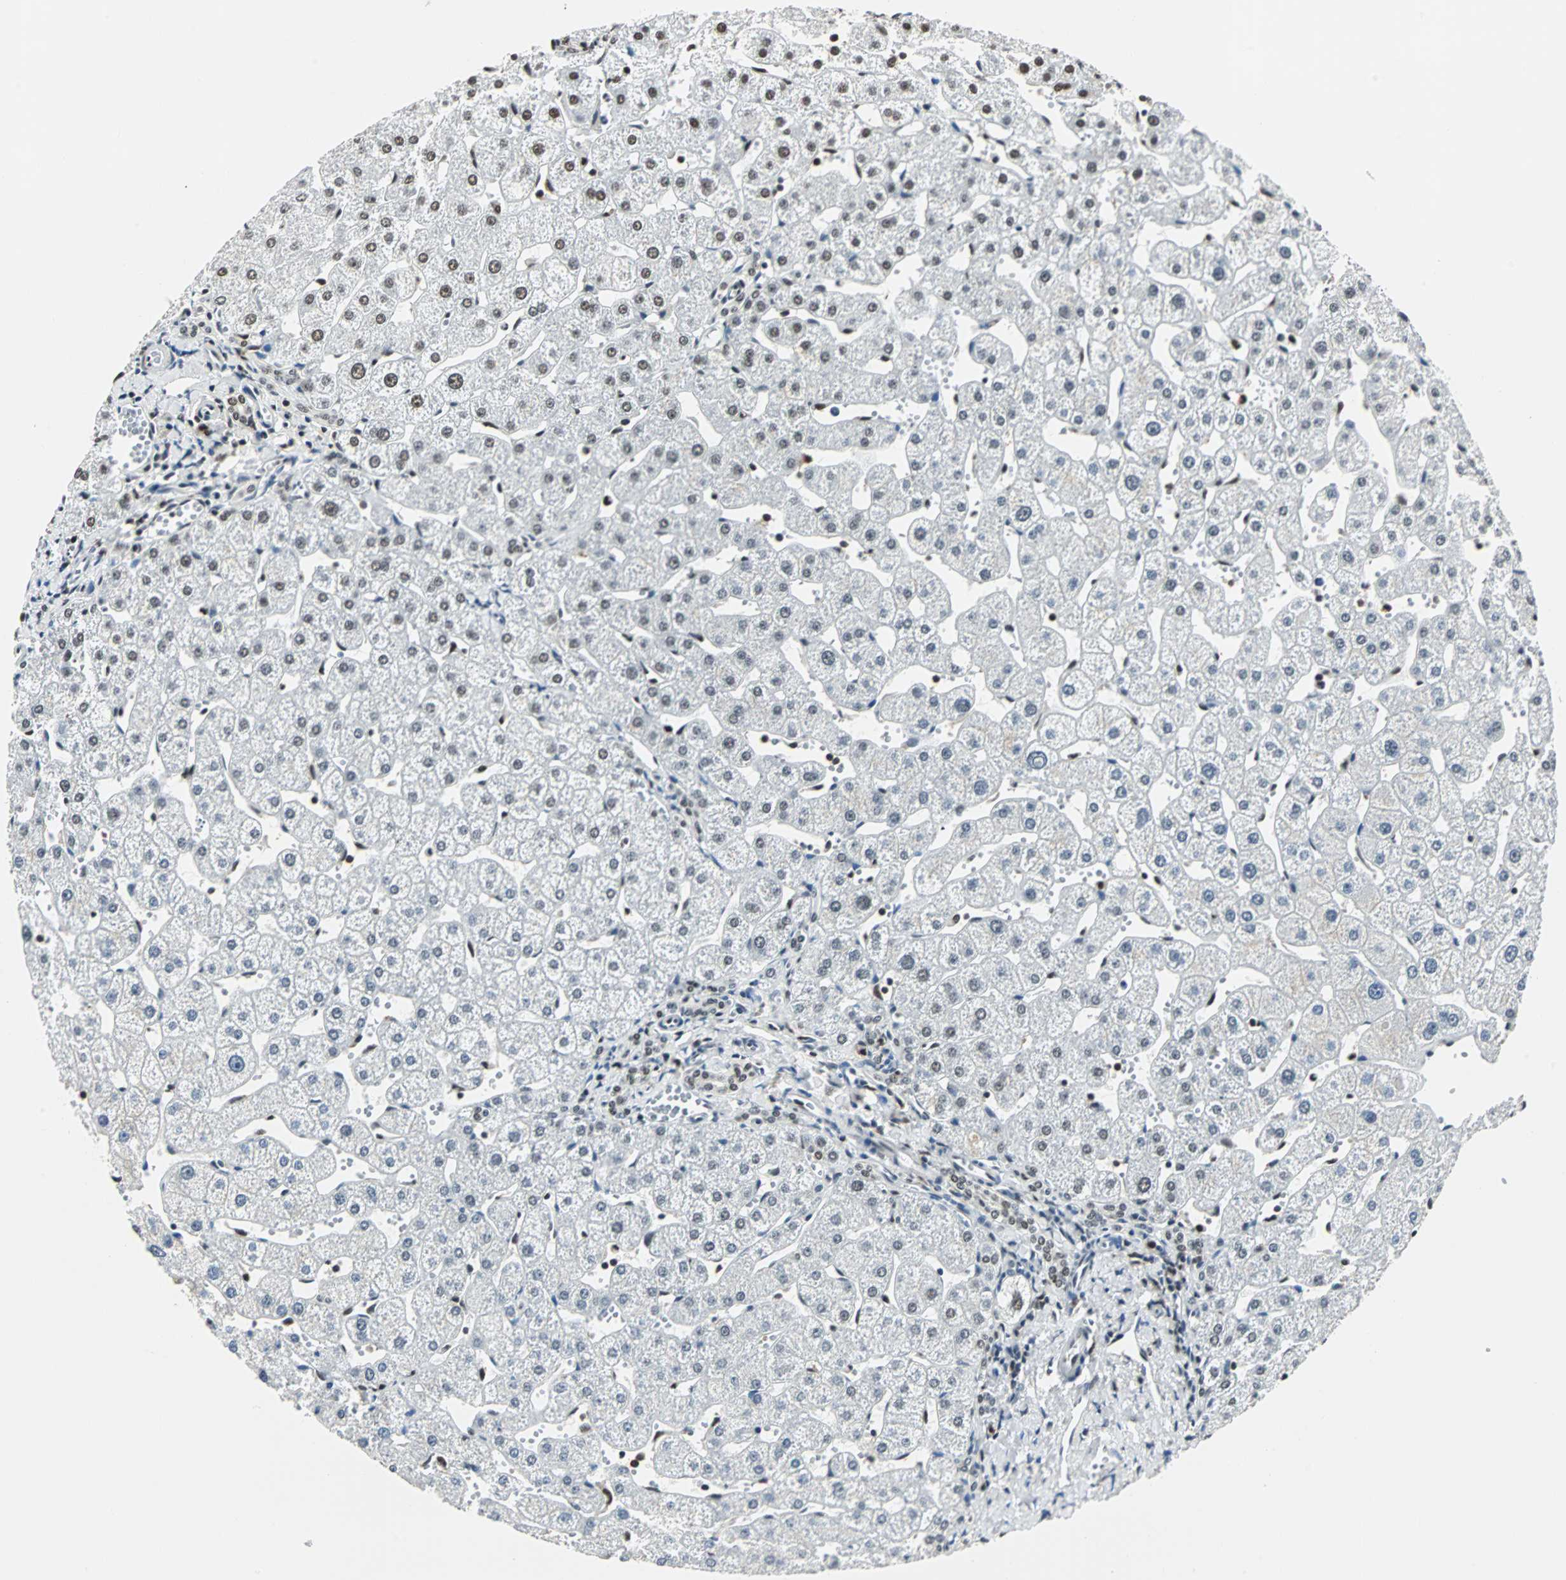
{"staining": {"intensity": "negative", "quantity": "none", "location": "none"}, "tissue": "liver", "cell_type": "Cholangiocytes", "image_type": "normal", "snomed": [{"axis": "morphology", "description": "Normal tissue, NOS"}, {"axis": "topography", "description": "Liver"}], "caption": "DAB immunohistochemical staining of unremarkable human liver exhibits no significant positivity in cholangiocytes. (DAB (3,3'-diaminobenzidine) immunohistochemistry visualized using brightfield microscopy, high magnification).", "gene": "XRCC4", "patient": {"sex": "male", "age": 67}}